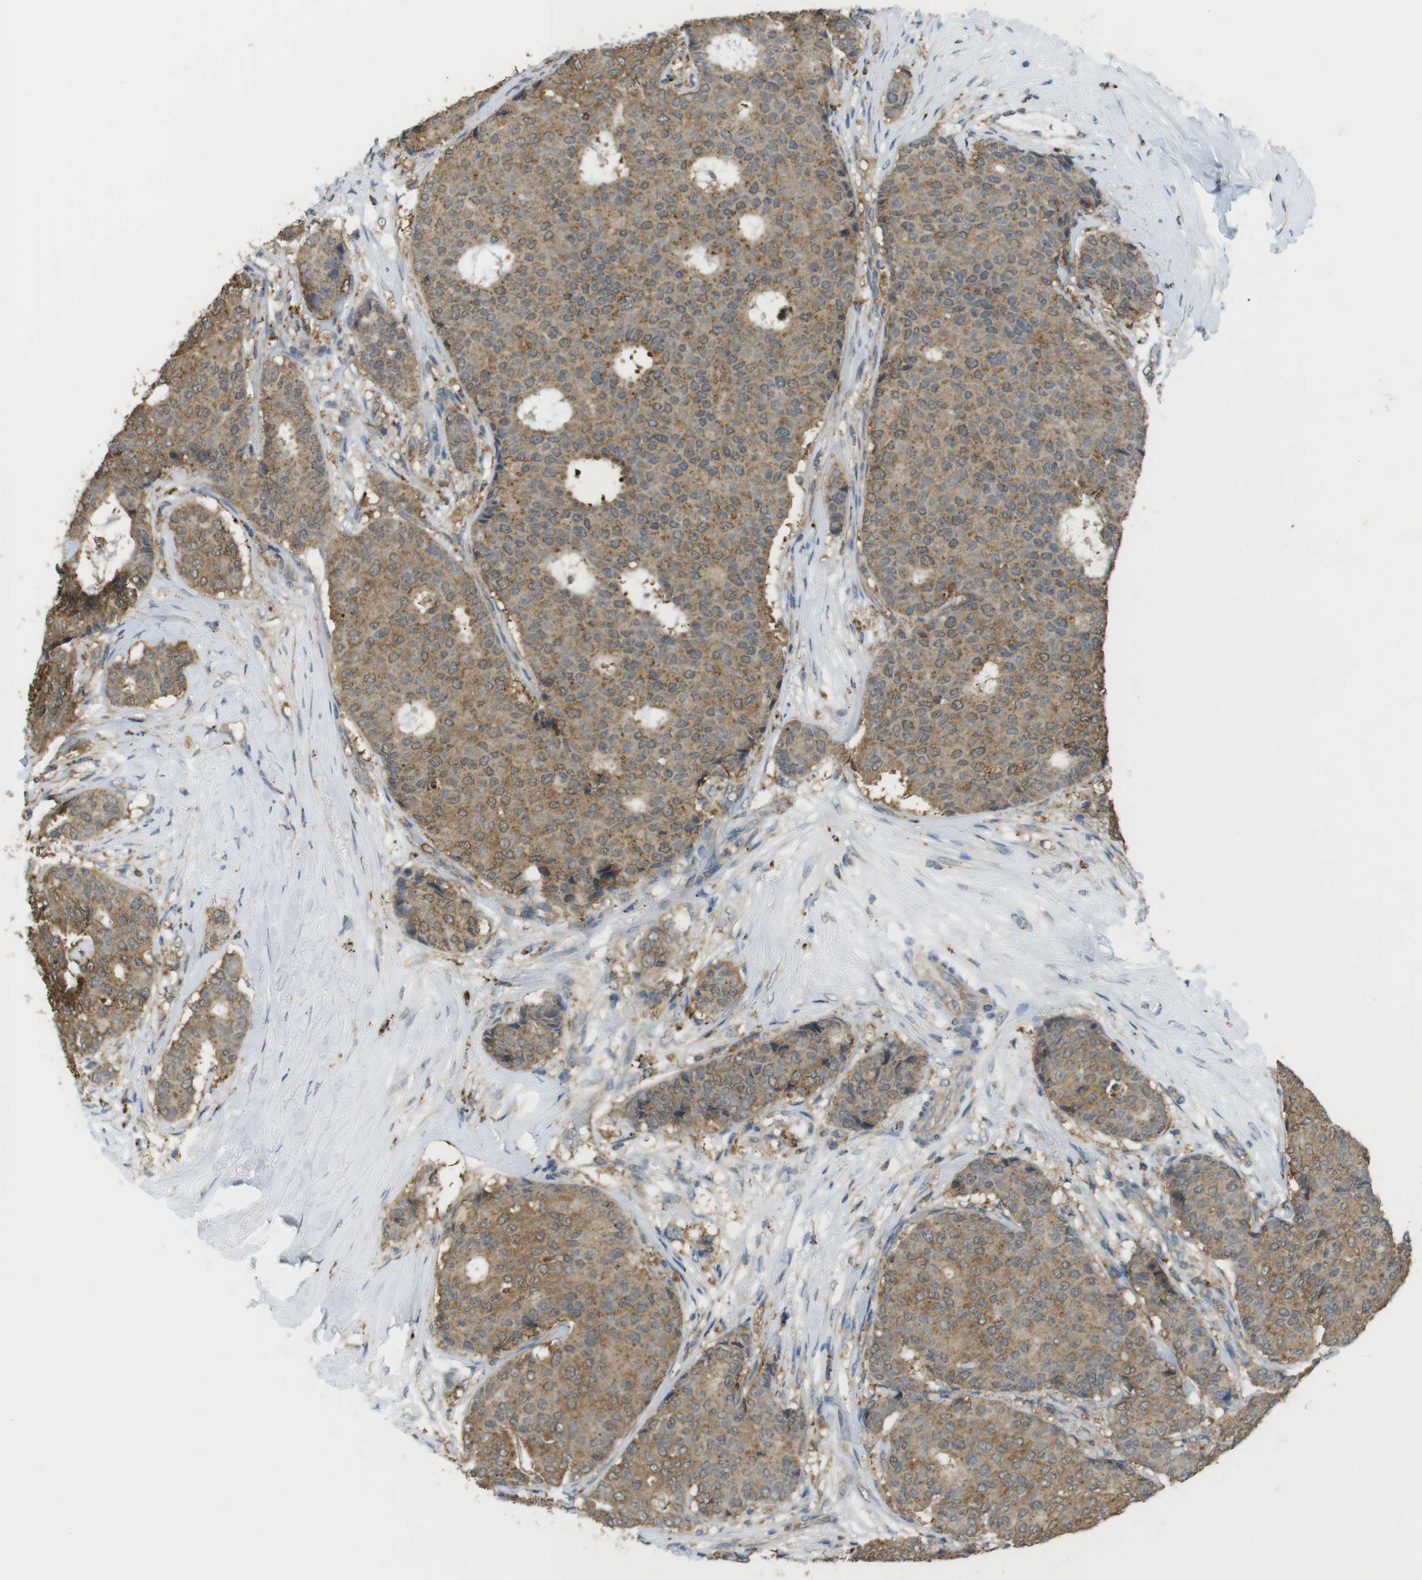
{"staining": {"intensity": "moderate", "quantity": ">75%", "location": "cytoplasmic/membranous"}, "tissue": "breast cancer", "cell_type": "Tumor cells", "image_type": "cancer", "snomed": [{"axis": "morphology", "description": "Duct carcinoma"}, {"axis": "topography", "description": "Breast"}], "caption": "There is medium levels of moderate cytoplasmic/membranous positivity in tumor cells of invasive ductal carcinoma (breast), as demonstrated by immunohistochemical staining (brown color).", "gene": "BRI3BP", "patient": {"sex": "female", "age": 75}}